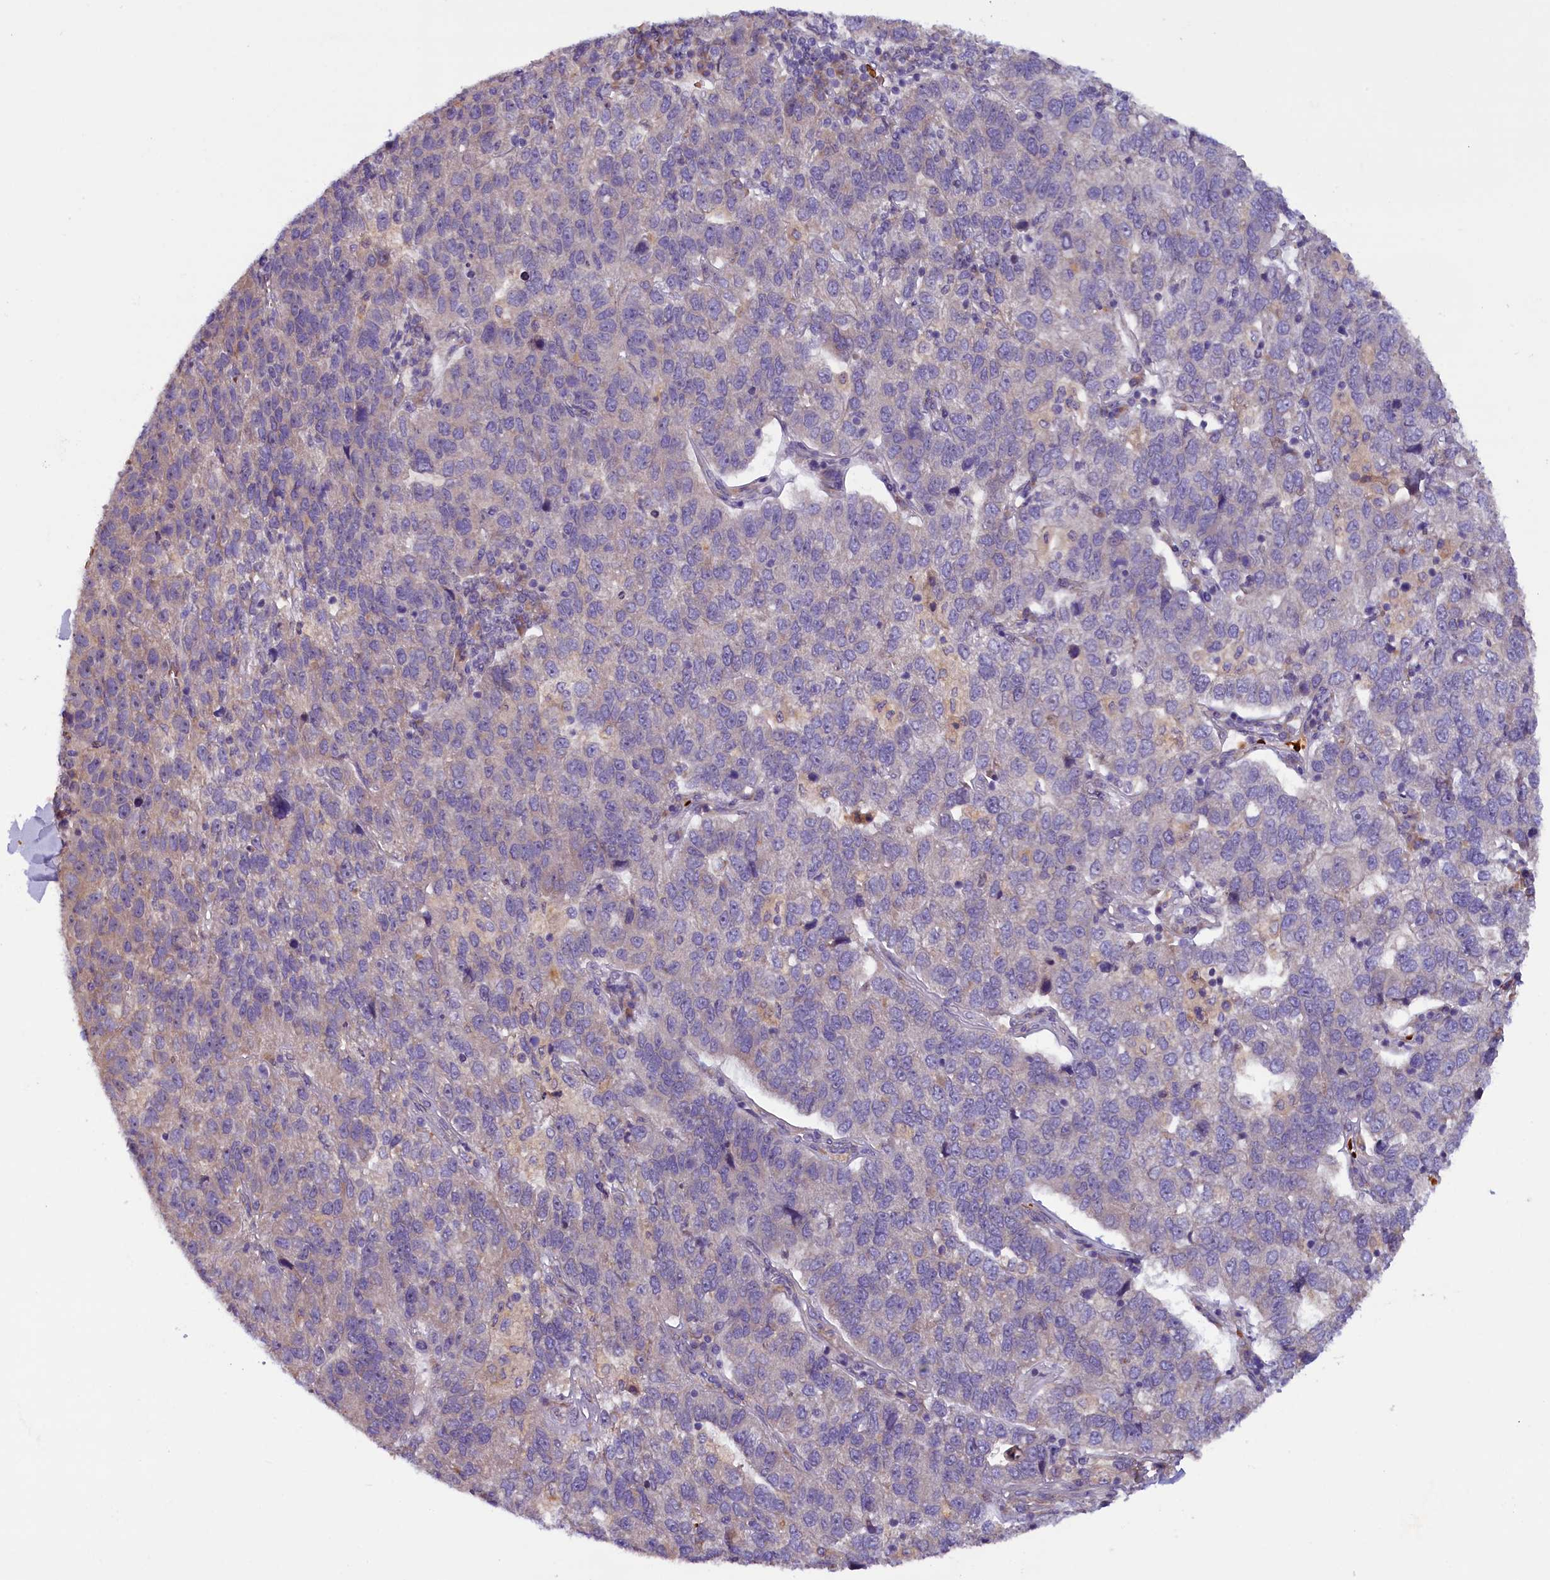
{"staining": {"intensity": "negative", "quantity": "none", "location": "none"}, "tissue": "pancreatic cancer", "cell_type": "Tumor cells", "image_type": "cancer", "snomed": [{"axis": "morphology", "description": "Adenocarcinoma, NOS"}, {"axis": "topography", "description": "Pancreas"}], "caption": "Pancreatic cancer was stained to show a protein in brown. There is no significant positivity in tumor cells.", "gene": "CCDC9B", "patient": {"sex": "female", "age": 61}}